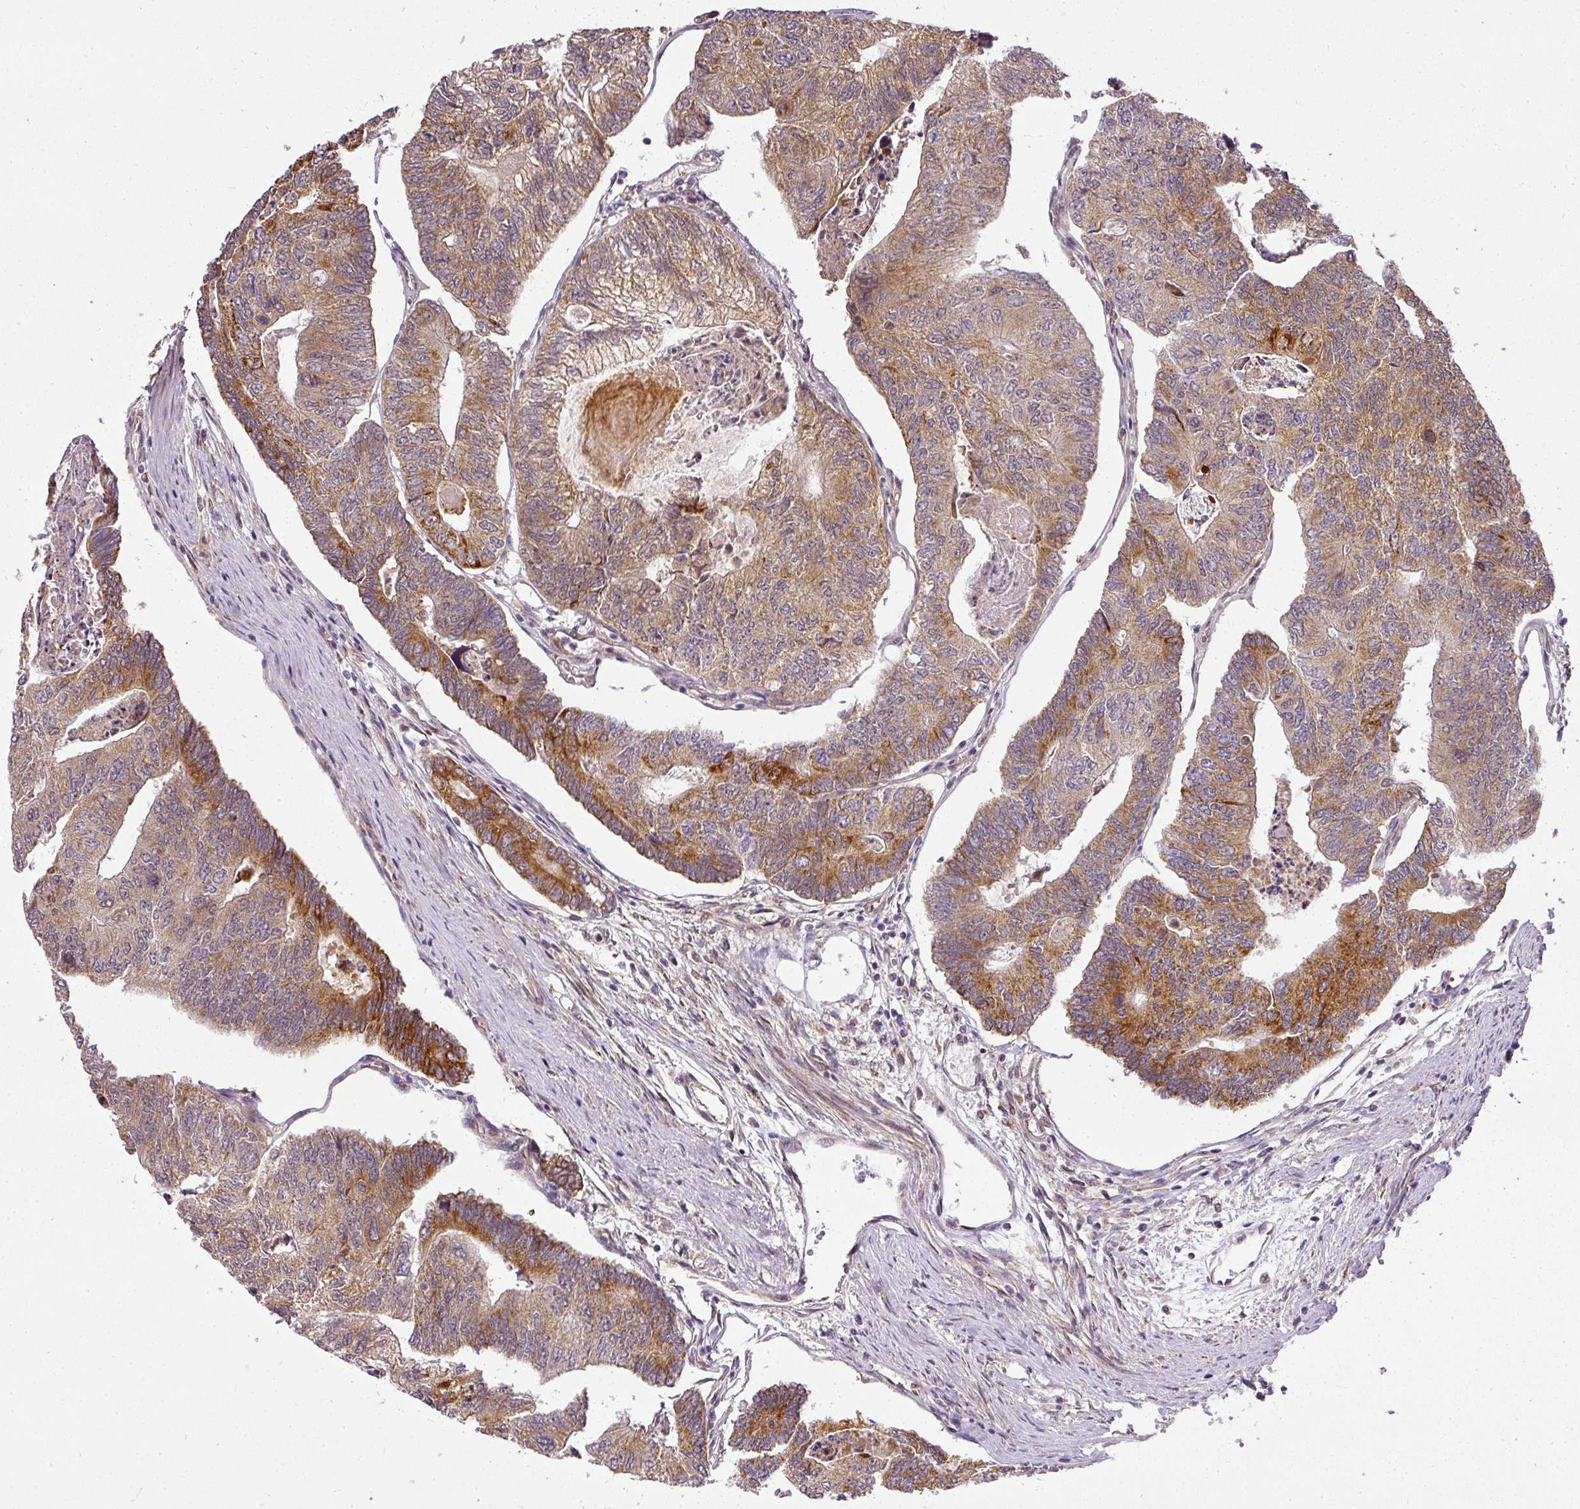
{"staining": {"intensity": "moderate", "quantity": ">75%", "location": "cytoplasmic/membranous"}, "tissue": "colorectal cancer", "cell_type": "Tumor cells", "image_type": "cancer", "snomed": [{"axis": "morphology", "description": "Adenocarcinoma, NOS"}, {"axis": "topography", "description": "Colon"}], "caption": "A photomicrograph of human colorectal adenocarcinoma stained for a protein shows moderate cytoplasmic/membranous brown staining in tumor cells. The staining was performed using DAB (3,3'-diaminobenzidine) to visualize the protein expression in brown, while the nuclei were stained in blue with hematoxylin (Magnification: 20x).", "gene": "C1orf226", "patient": {"sex": "female", "age": 67}}